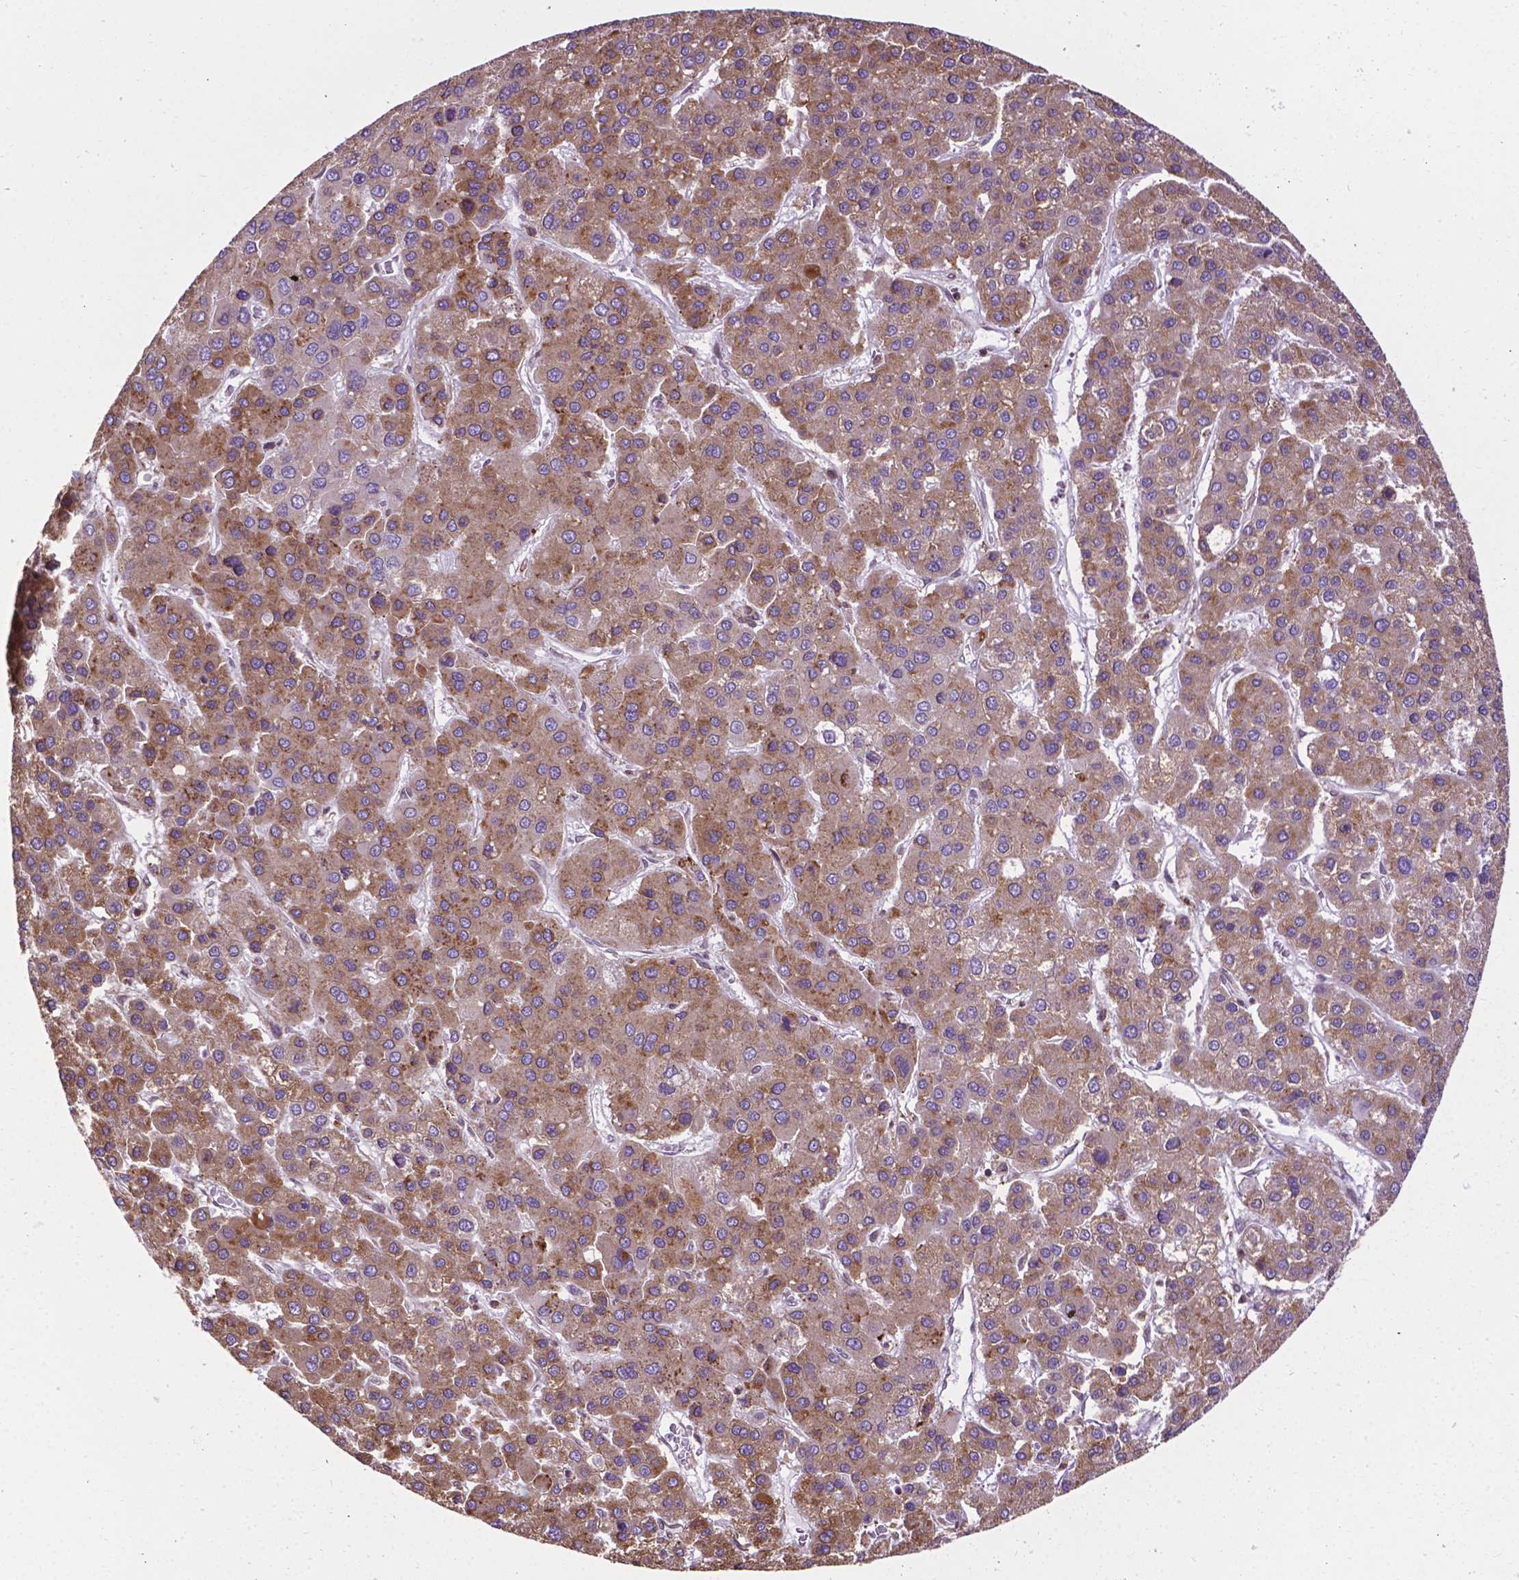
{"staining": {"intensity": "moderate", "quantity": ">75%", "location": "cytoplasmic/membranous"}, "tissue": "liver cancer", "cell_type": "Tumor cells", "image_type": "cancer", "snomed": [{"axis": "morphology", "description": "Carcinoma, Hepatocellular, NOS"}, {"axis": "topography", "description": "Liver"}], "caption": "High-power microscopy captured an IHC histopathology image of liver cancer (hepatocellular carcinoma), revealing moderate cytoplasmic/membranous expression in approximately >75% of tumor cells.", "gene": "GANAB", "patient": {"sex": "female", "age": 41}}